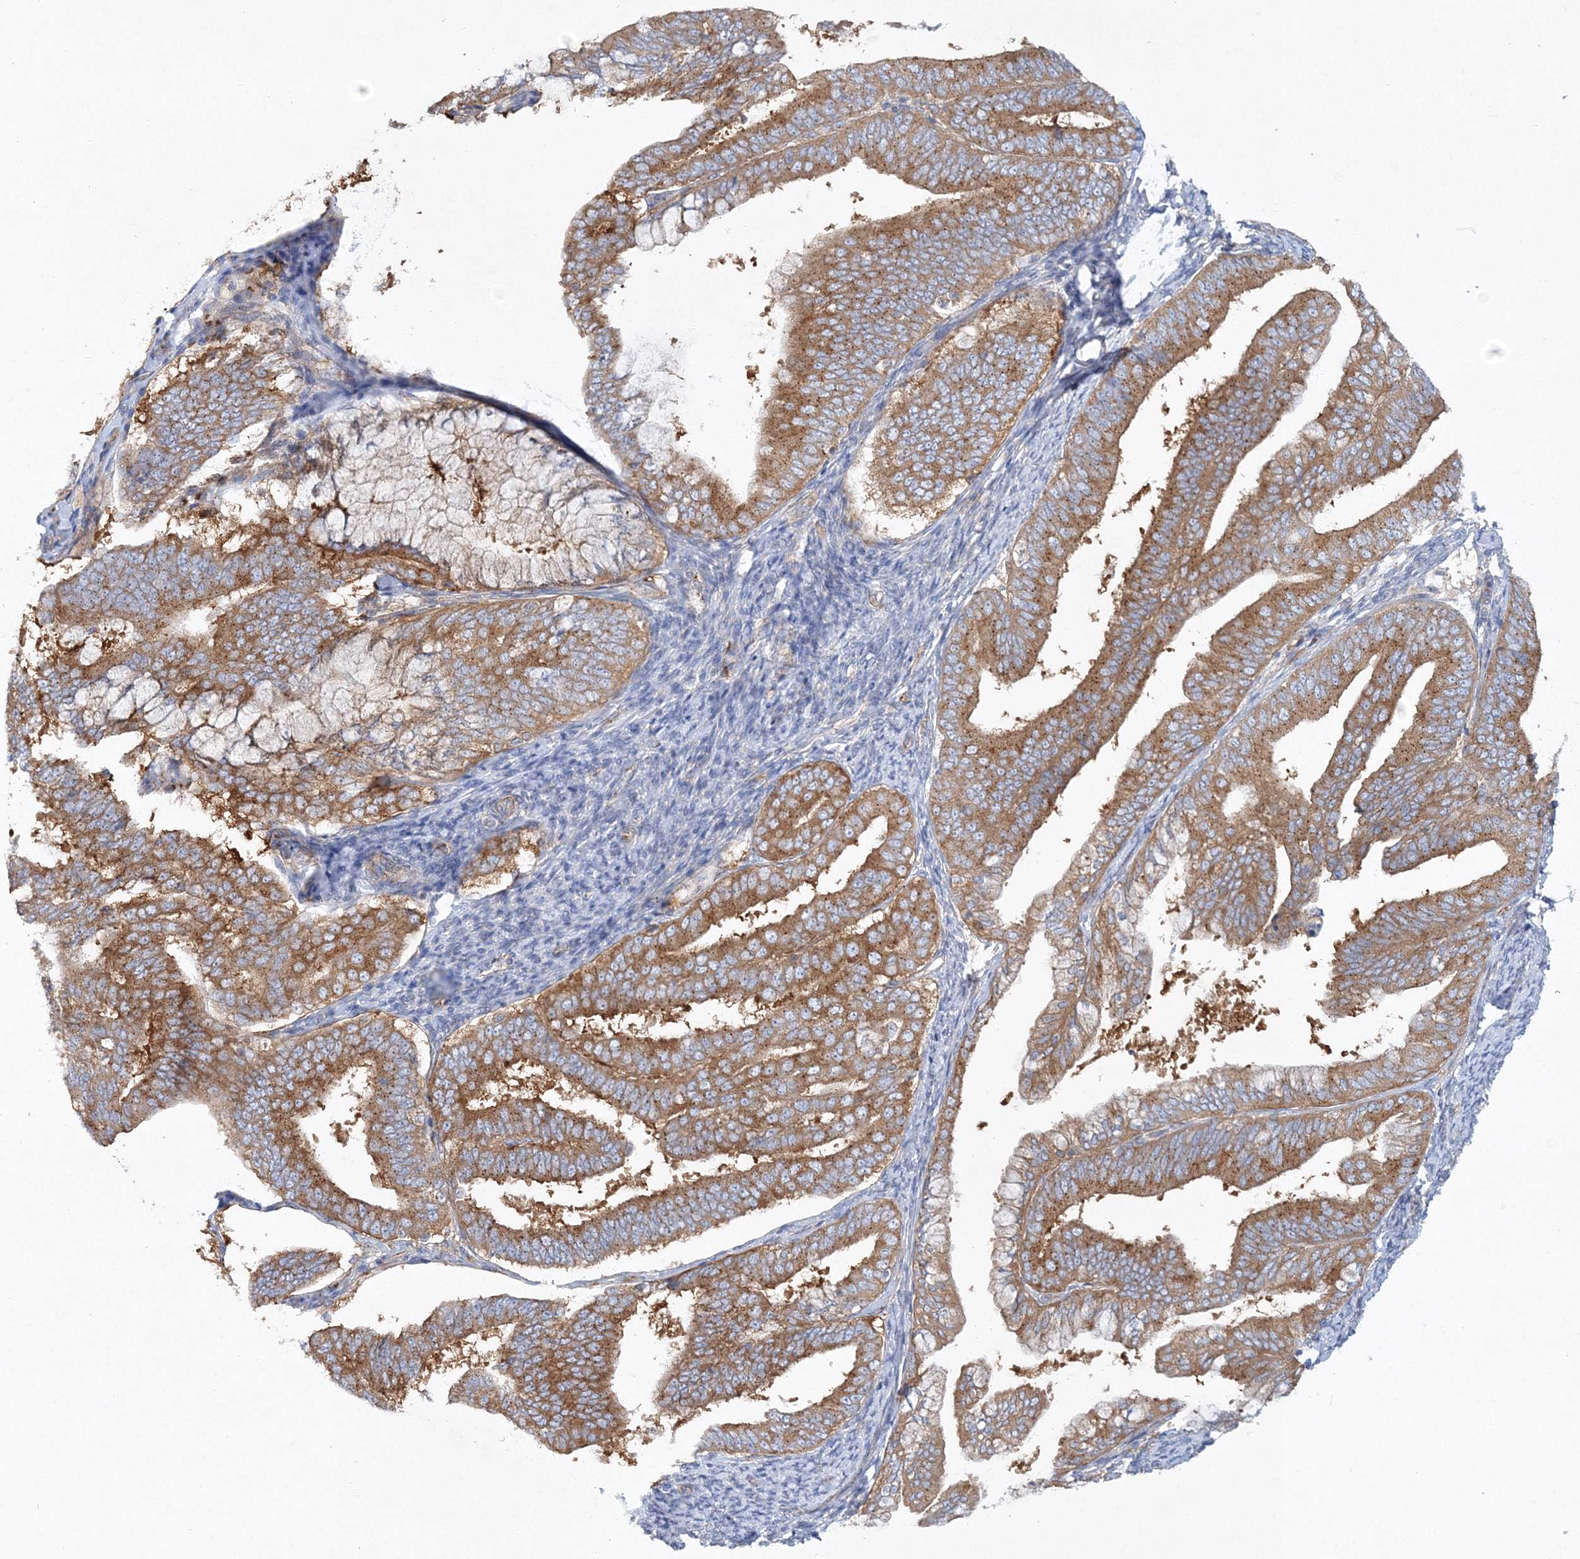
{"staining": {"intensity": "strong", "quantity": ">75%", "location": "cytoplasmic/membranous"}, "tissue": "endometrial cancer", "cell_type": "Tumor cells", "image_type": "cancer", "snomed": [{"axis": "morphology", "description": "Adenocarcinoma, NOS"}, {"axis": "topography", "description": "Endometrium"}], "caption": "A high-resolution histopathology image shows IHC staining of endometrial cancer, which exhibits strong cytoplasmic/membranous positivity in approximately >75% of tumor cells. (Brightfield microscopy of DAB IHC at high magnification).", "gene": "SEC23IP", "patient": {"sex": "female", "age": 63}}